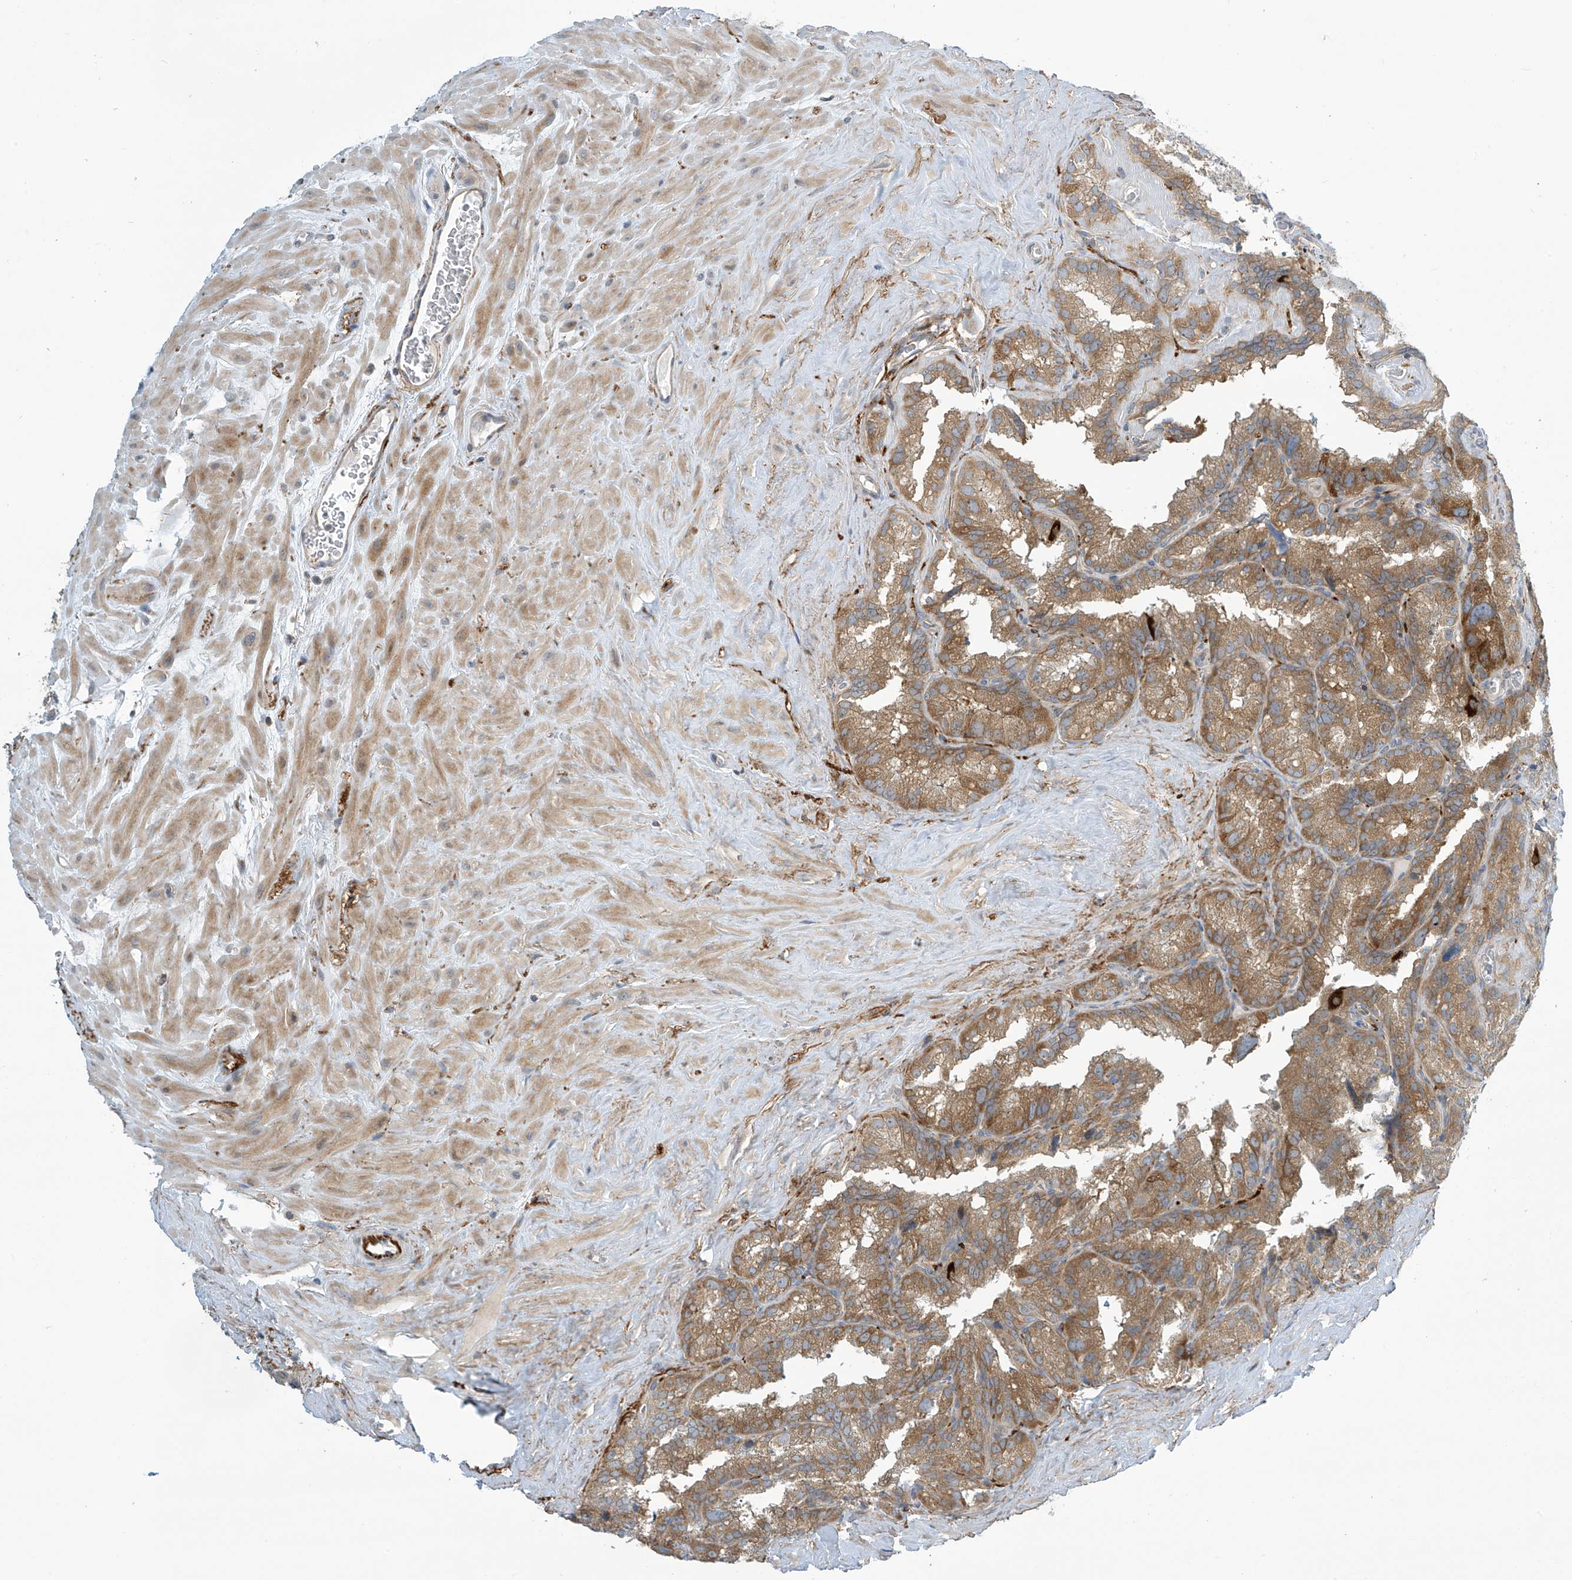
{"staining": {"intensity": "moderate", "quantity": ">75%", "location": "cytoplasmic/membranous"}, "tissue": "seminal vesicle", "cell_type": "Glandular cells", "image_type": "normal", "snomed": [{"axis": "morphology", "description": "Normal tissue, NOS"}, {"axis": "topography", "description": "Prostate"}, {"axis": "topography", "description": "Seminal veicle"}], "caption": "Immunohistochemistry image of normal seminal vesicle stained for a protein (brown), which demonstrates medium levels of moderate cytoplasmic/membranous positivity in about >75% of glandular cells.", "gene": "FSD1L", "patient": {"sex": "male", "age": 59}}